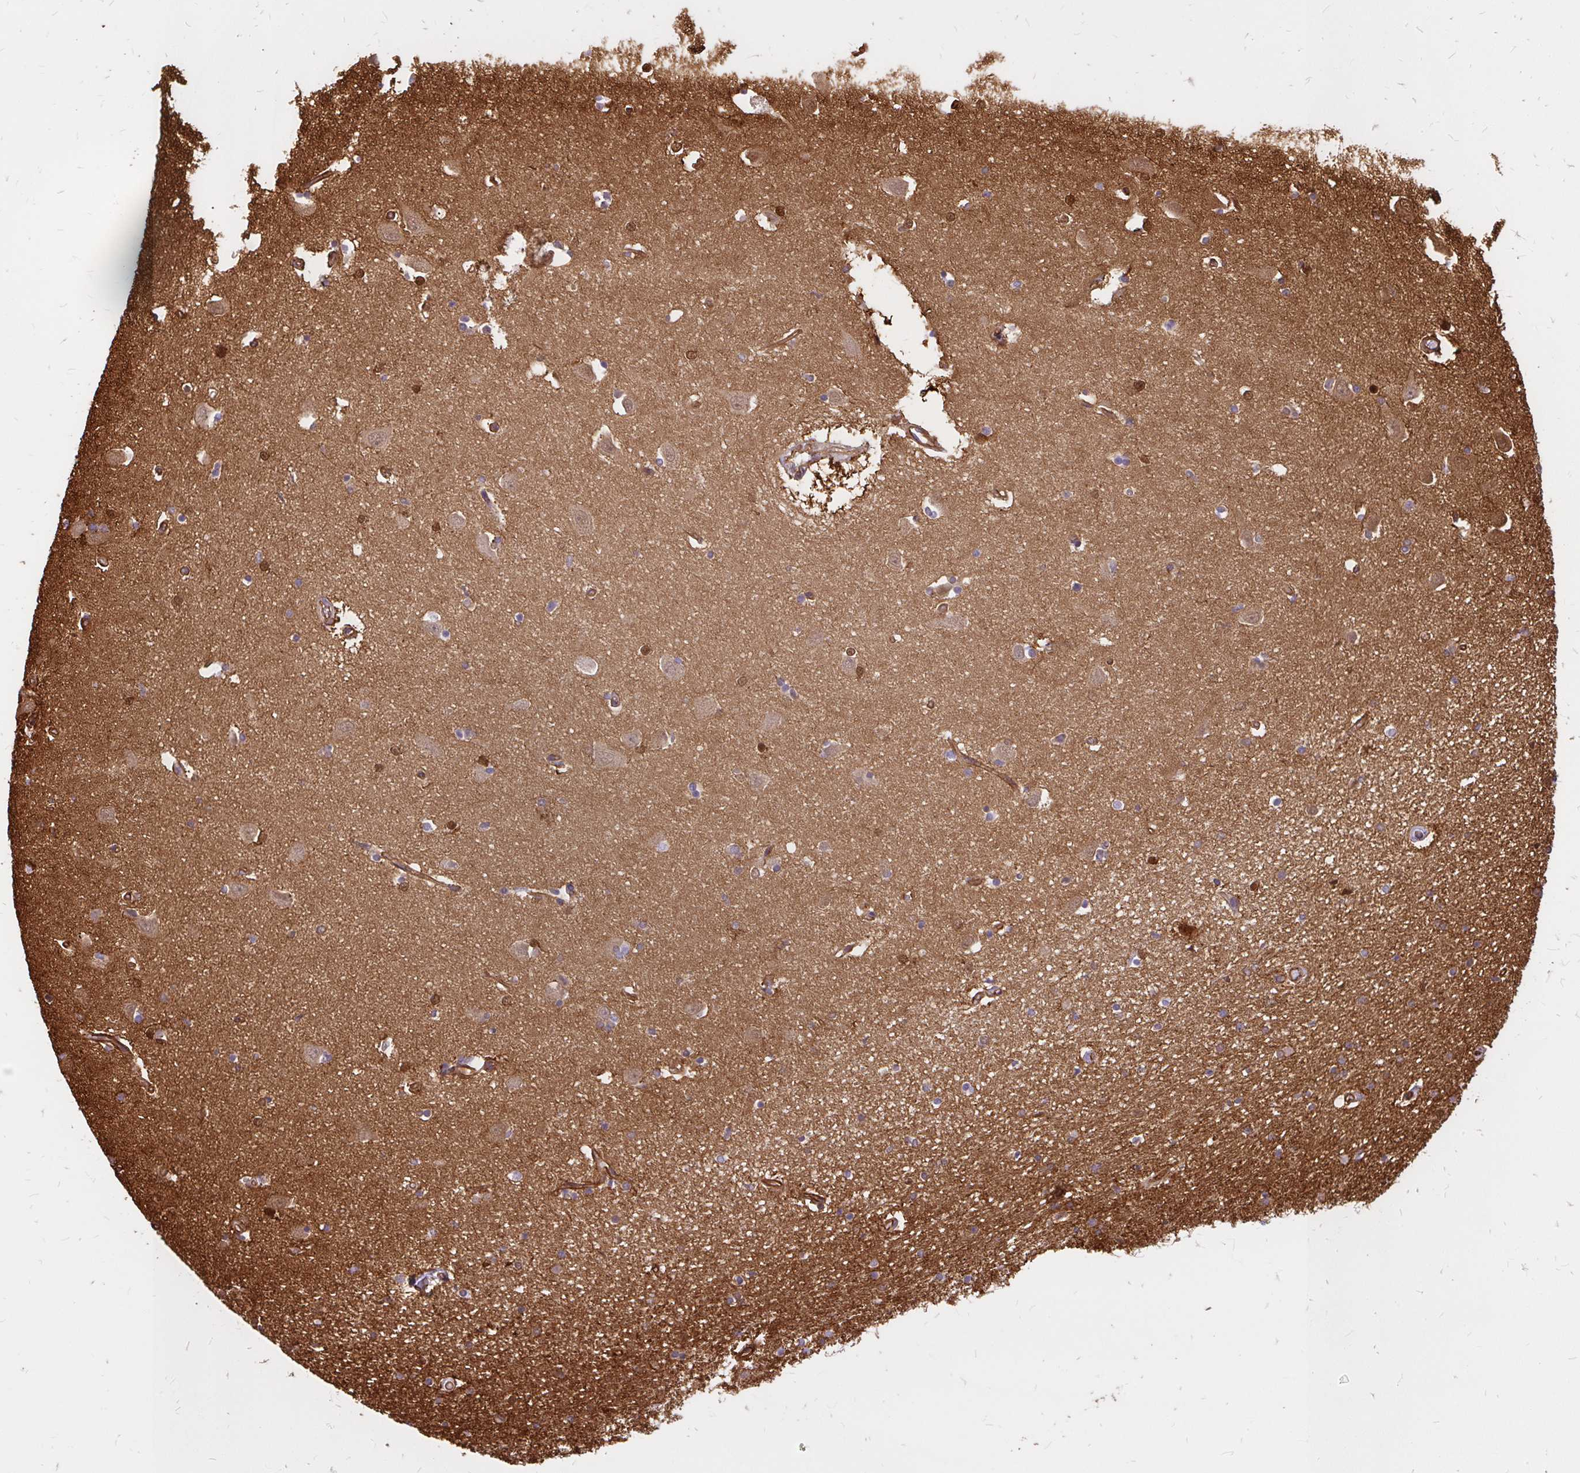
{"staining": {"intensity": "moderate", "quantity": "<25%", "location": "cytoplasmic/membranous,nuclear"}, "tissue": "caudate", "cell_type": "Glial cells", "image_type": "normal", "snomed": [{"axis": "morphology", "description": "Normal tissue, NOS"}, {"axis": "topography", "description": "Lateral ventricle wall"}, {"axis": "topography", "description": "Hippocampus"}], "caption": "Unremarkable caudate exhibits moderate cytoplasmic/membranous,nuclear staining in approximately <25% of glial cells (IHC, brightfield microscopy, high magnification)..", "gene": "MAP1LC3B2", "patient": {"sex": "female", "age": 63}}